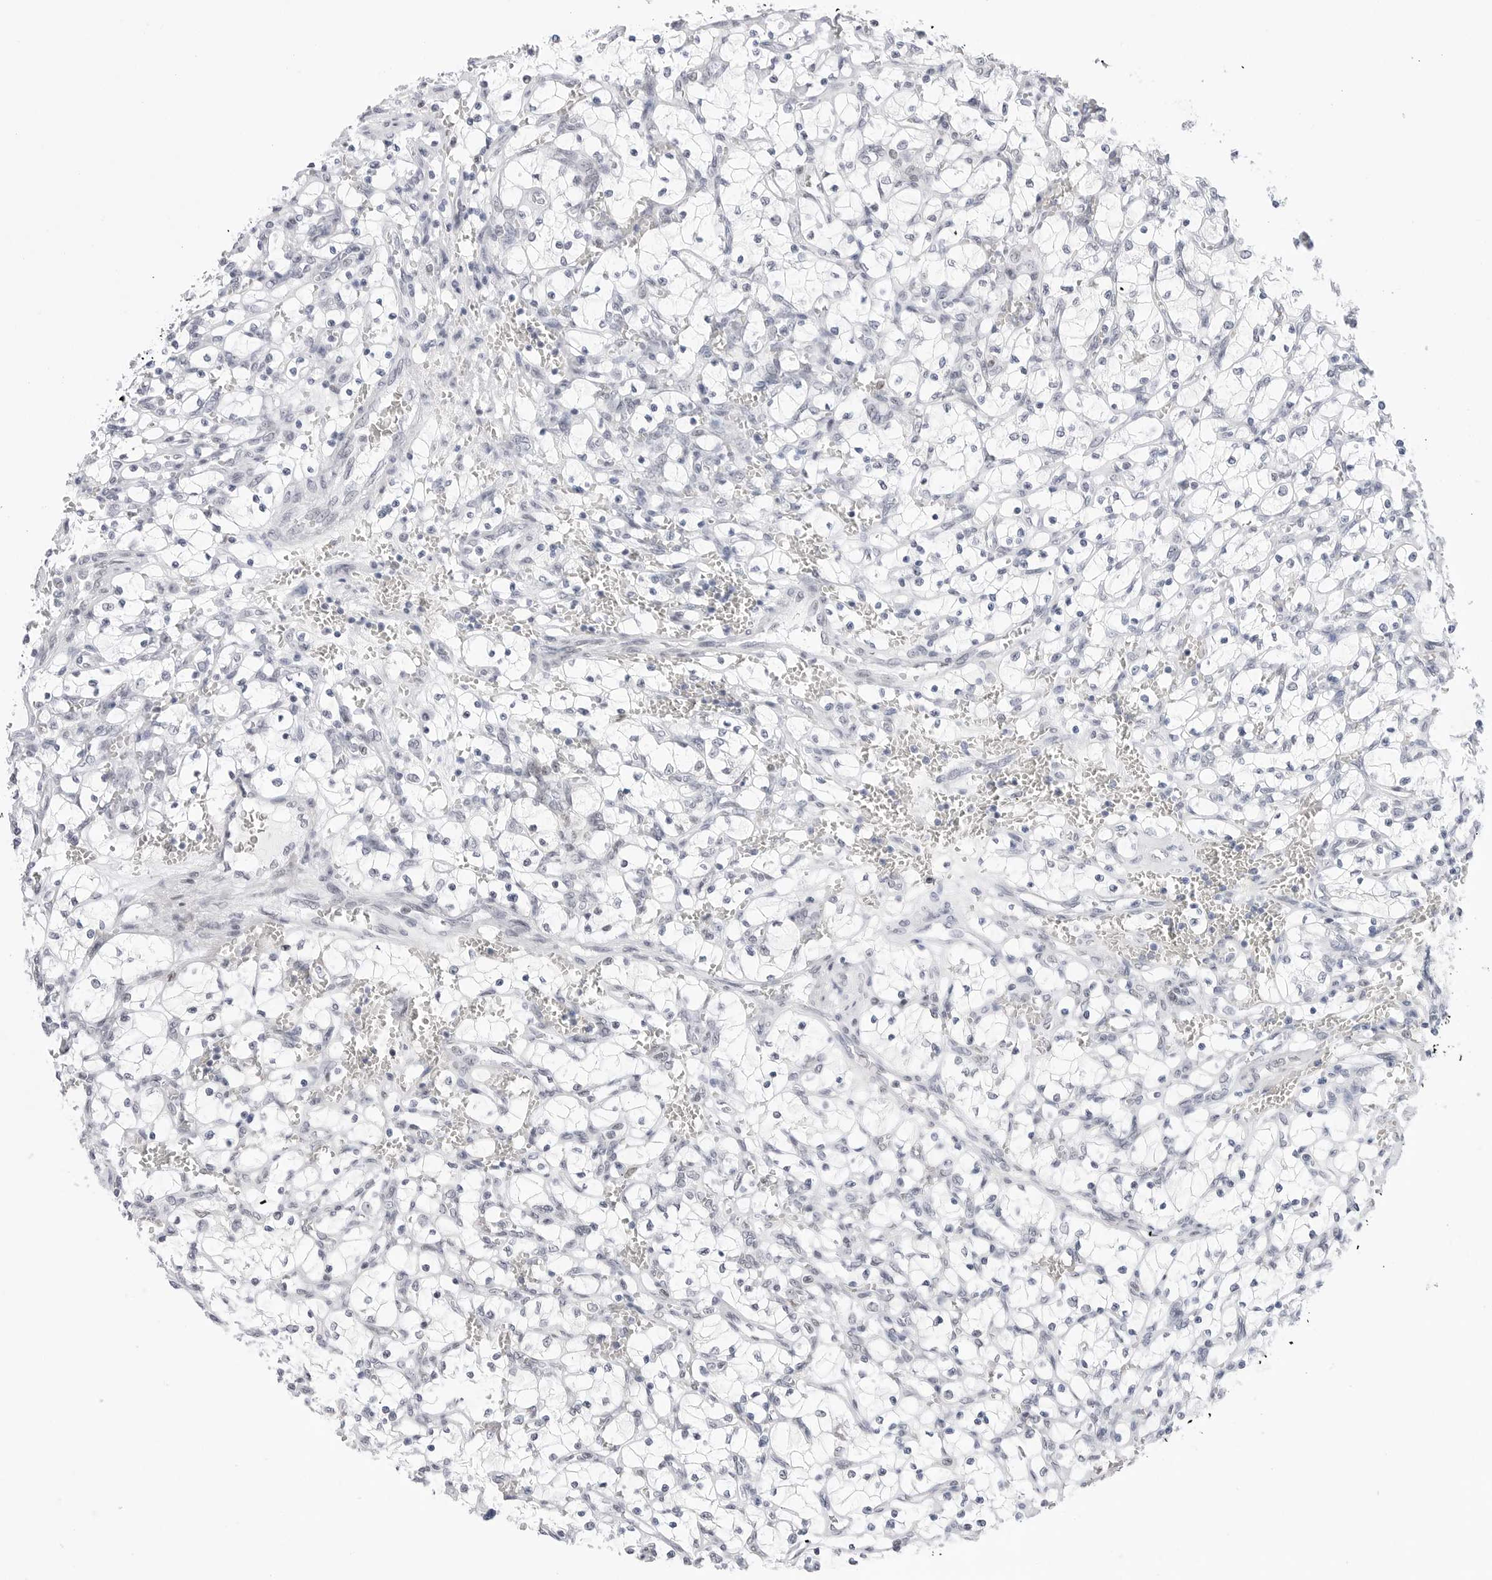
{"staining": {"intensity": "negative", "quantity": "none", "location": "none"}, "tissue": "renal cancer", "cell_type": "Tumor cells", "image_type": "cancer", "snomed": [{"axis": "morphology", "description": "Adenocarcinoma, NOS"}, {"axis": "topography", "description": "Kidney"}], "caption": "IHC photomicrograph of neoplastic tissue: human adenocarcinoma (renal) stained with DAB (3,3'-diaminobenzidine) reveals no significant protein staining in tumor cells. Brightfield microscopy of immunohistochemistry stained with DAB (3,3'-diaminobenzidine) (brown) and hematoxylin (blue), captured at high magnification.", "gene": "C1orf162", "patient": {"sex": "female", "age": 69}}